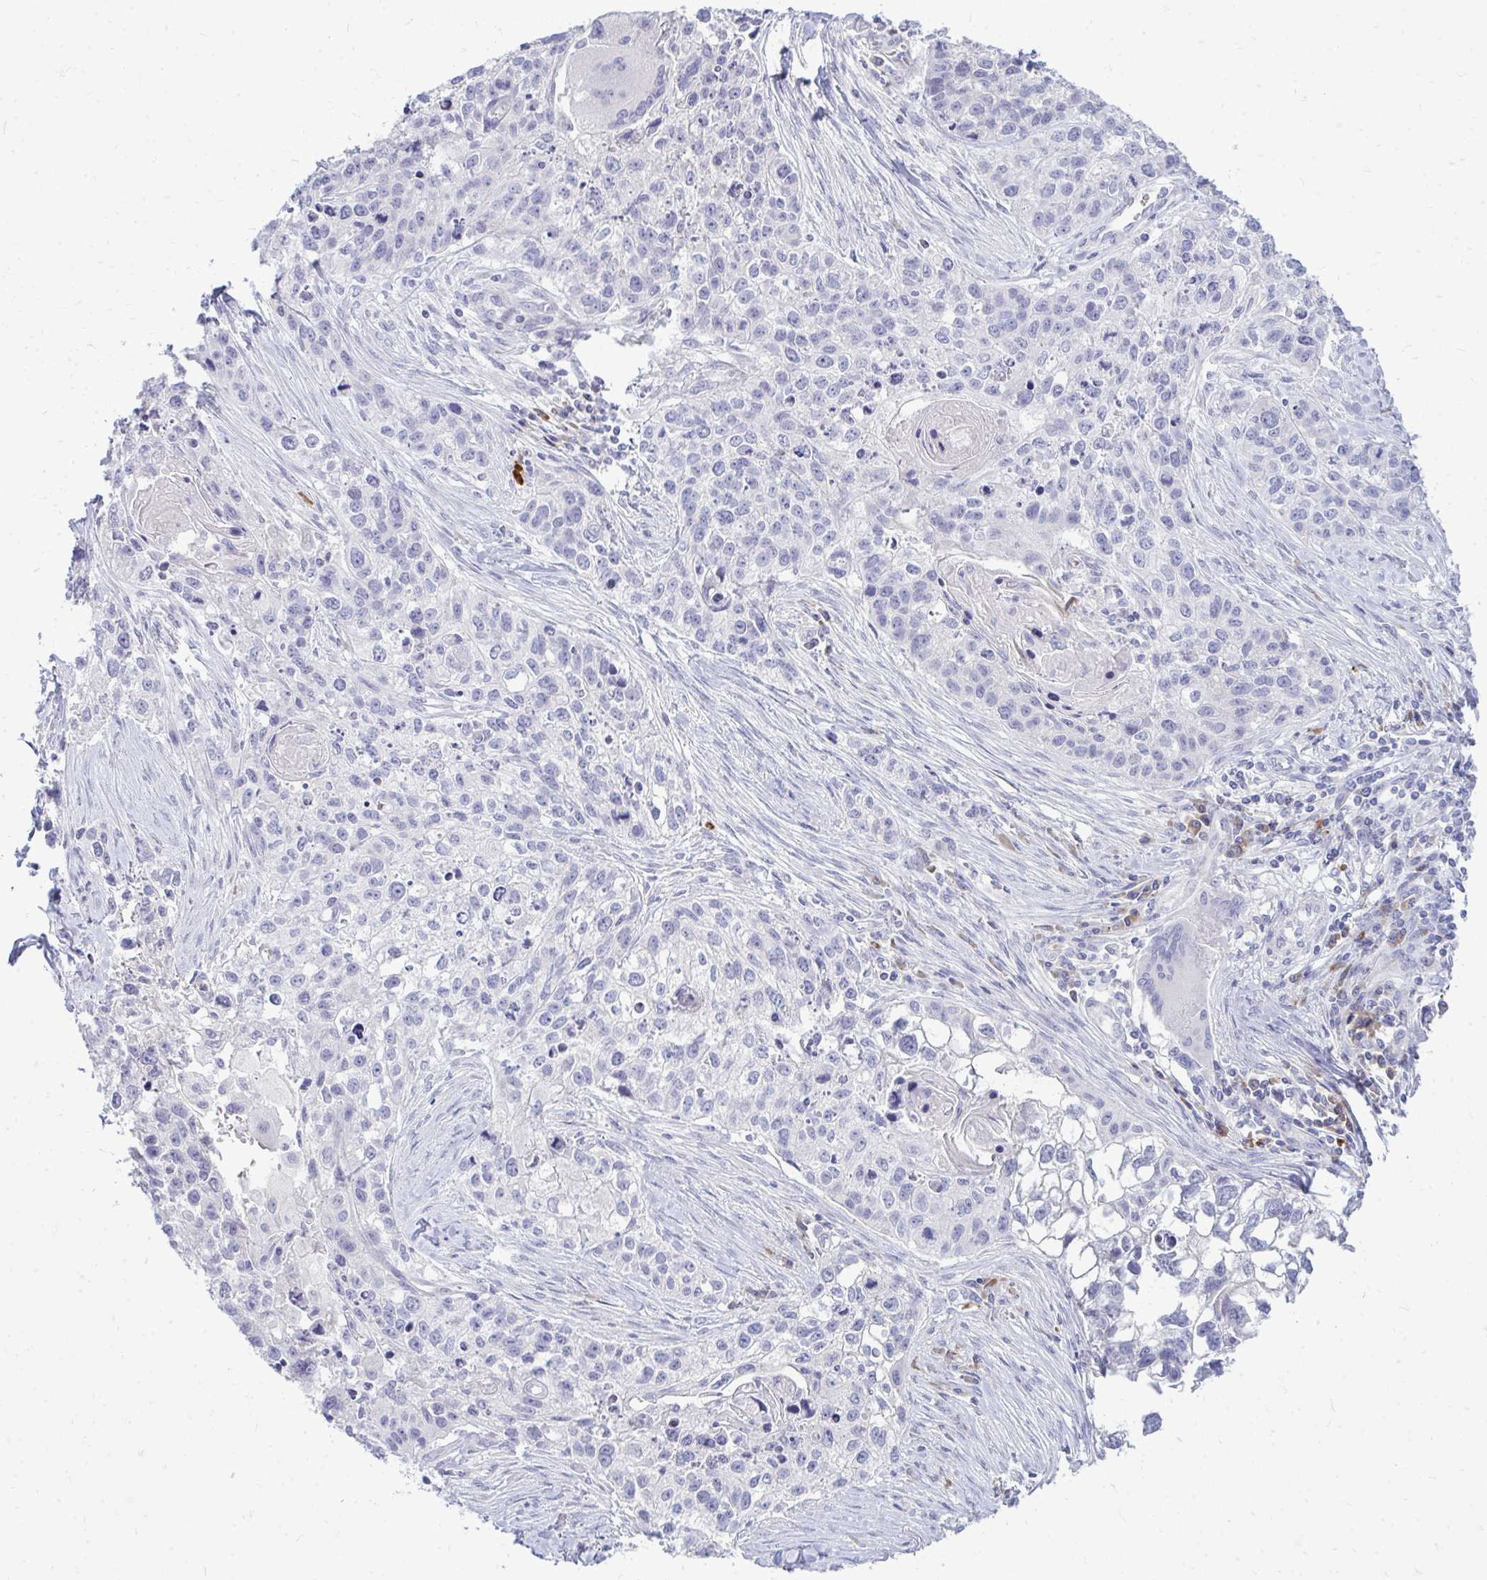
{"staining": {"intensity": "negative", "quantity": "none", "location": "none"}, "tissue": "lung cancer", "cell_type": "Tumor cells", "image_type": "cancer", "snomed": [{"axis": "morphology", "description": "Squamous cell carcinoma, NOS"}, {"axis": "topography", "description": "Lung"}], "caption": "Image shows no significant protein expression in tumor cells of lung cancer.", "gene": "TSPEAR", "patient": {"sex": "male", "age": 74}}